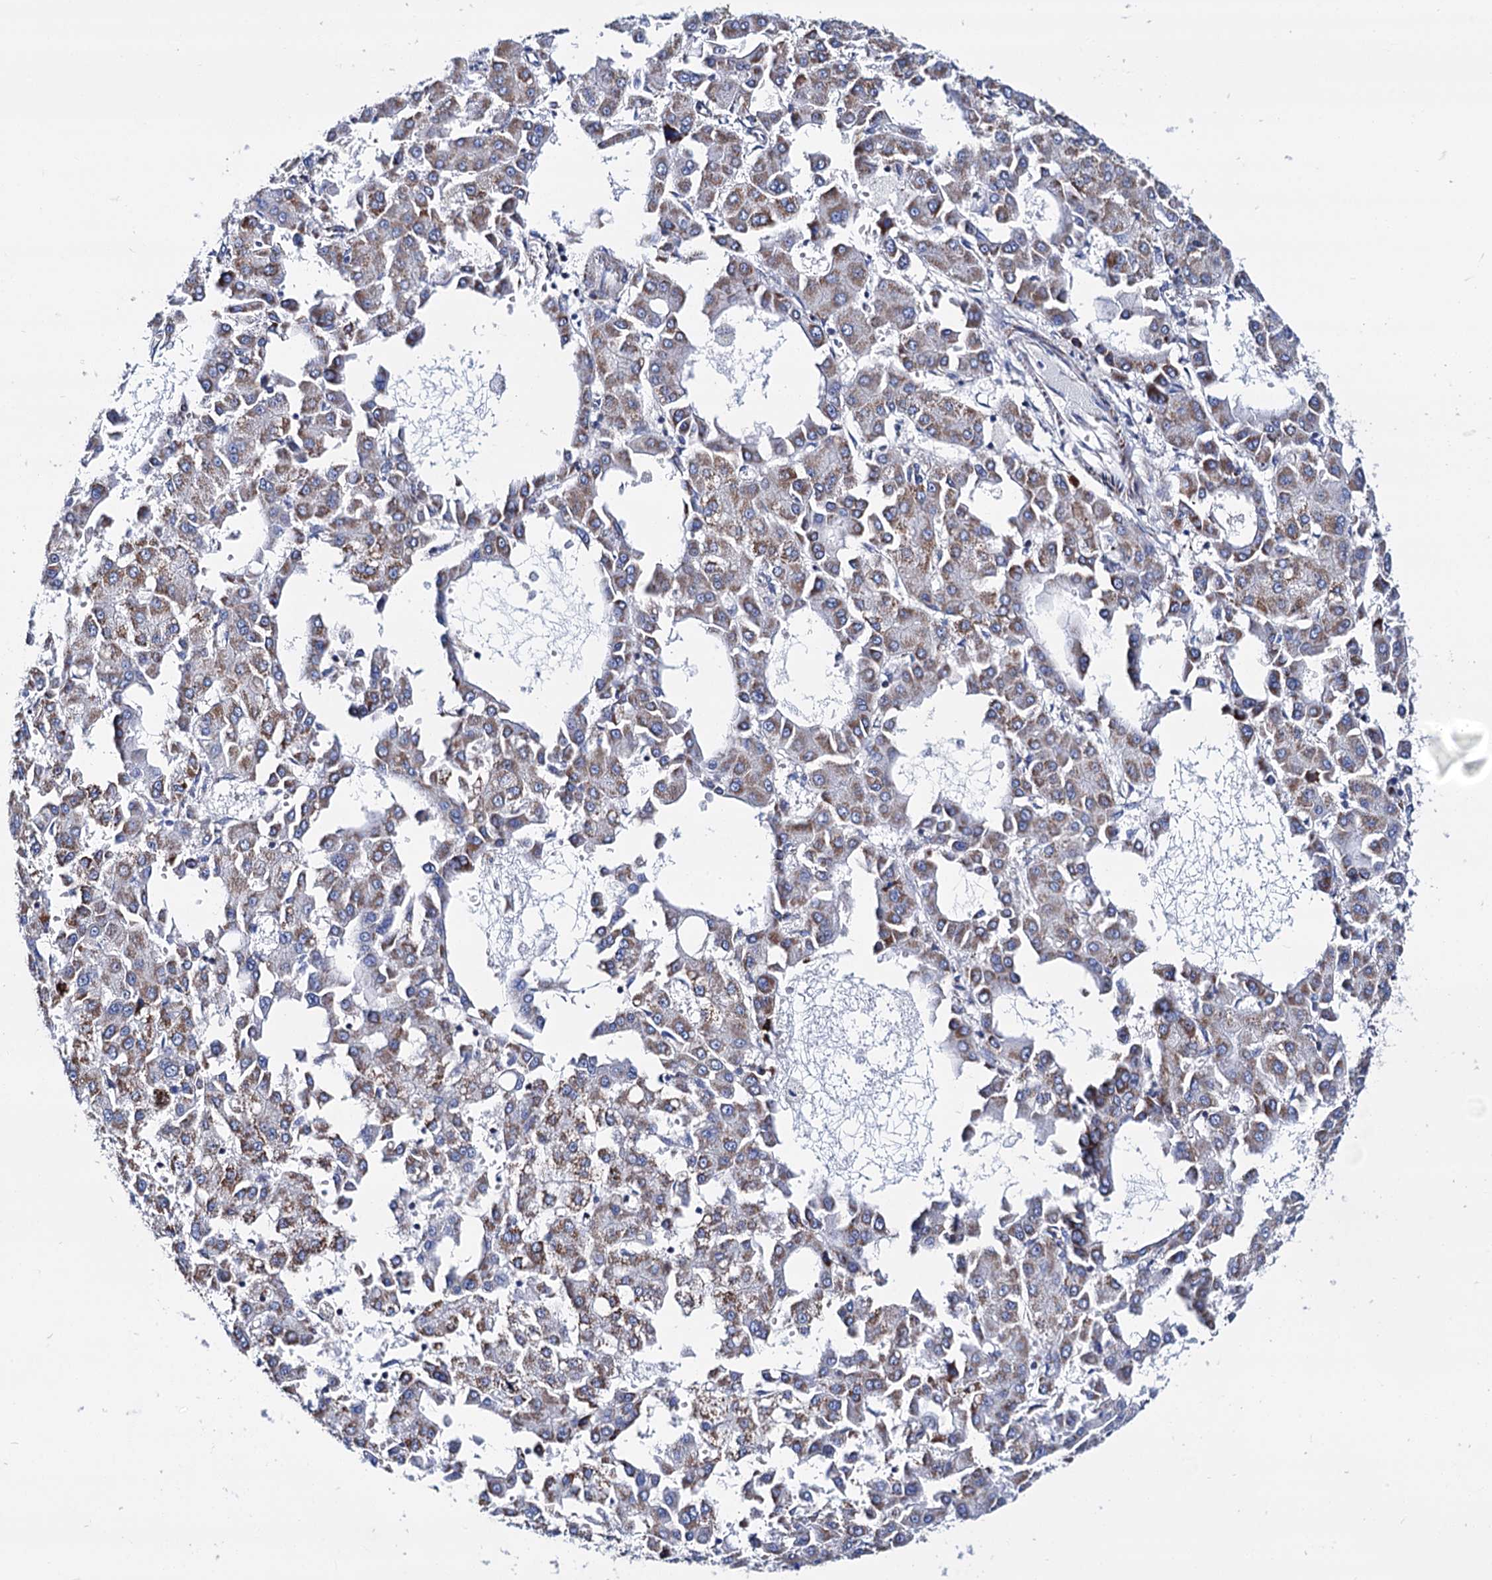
{"staining": {"intensity": "moderate", "quantity": ">75%", "location": "cytoplasmic/membranous"}, "tissue": "liver cancer", "cell_type": "Tumor cells", "image_type": "cancer", "snomed": [{"axis": "morphology", "description": "Carcinoma, Hepatocellular, NOS"}, {"axis": "topography", "description": "Liver"}], "caption": "Protein staining by immunohistochemistry exhibits moderate cytoplasmic/membranous staining in about >75% of tumor cells in liver cancer (hepatocellular carcinoma). (Stains: DAB (3,3'-diaminobenzidine) in brown, nuclei in blue, Microscopy: brightfield microscopy at high magnification).", "gene": "UBASH3B", "patient": {"sex": "male", "age": 47}}